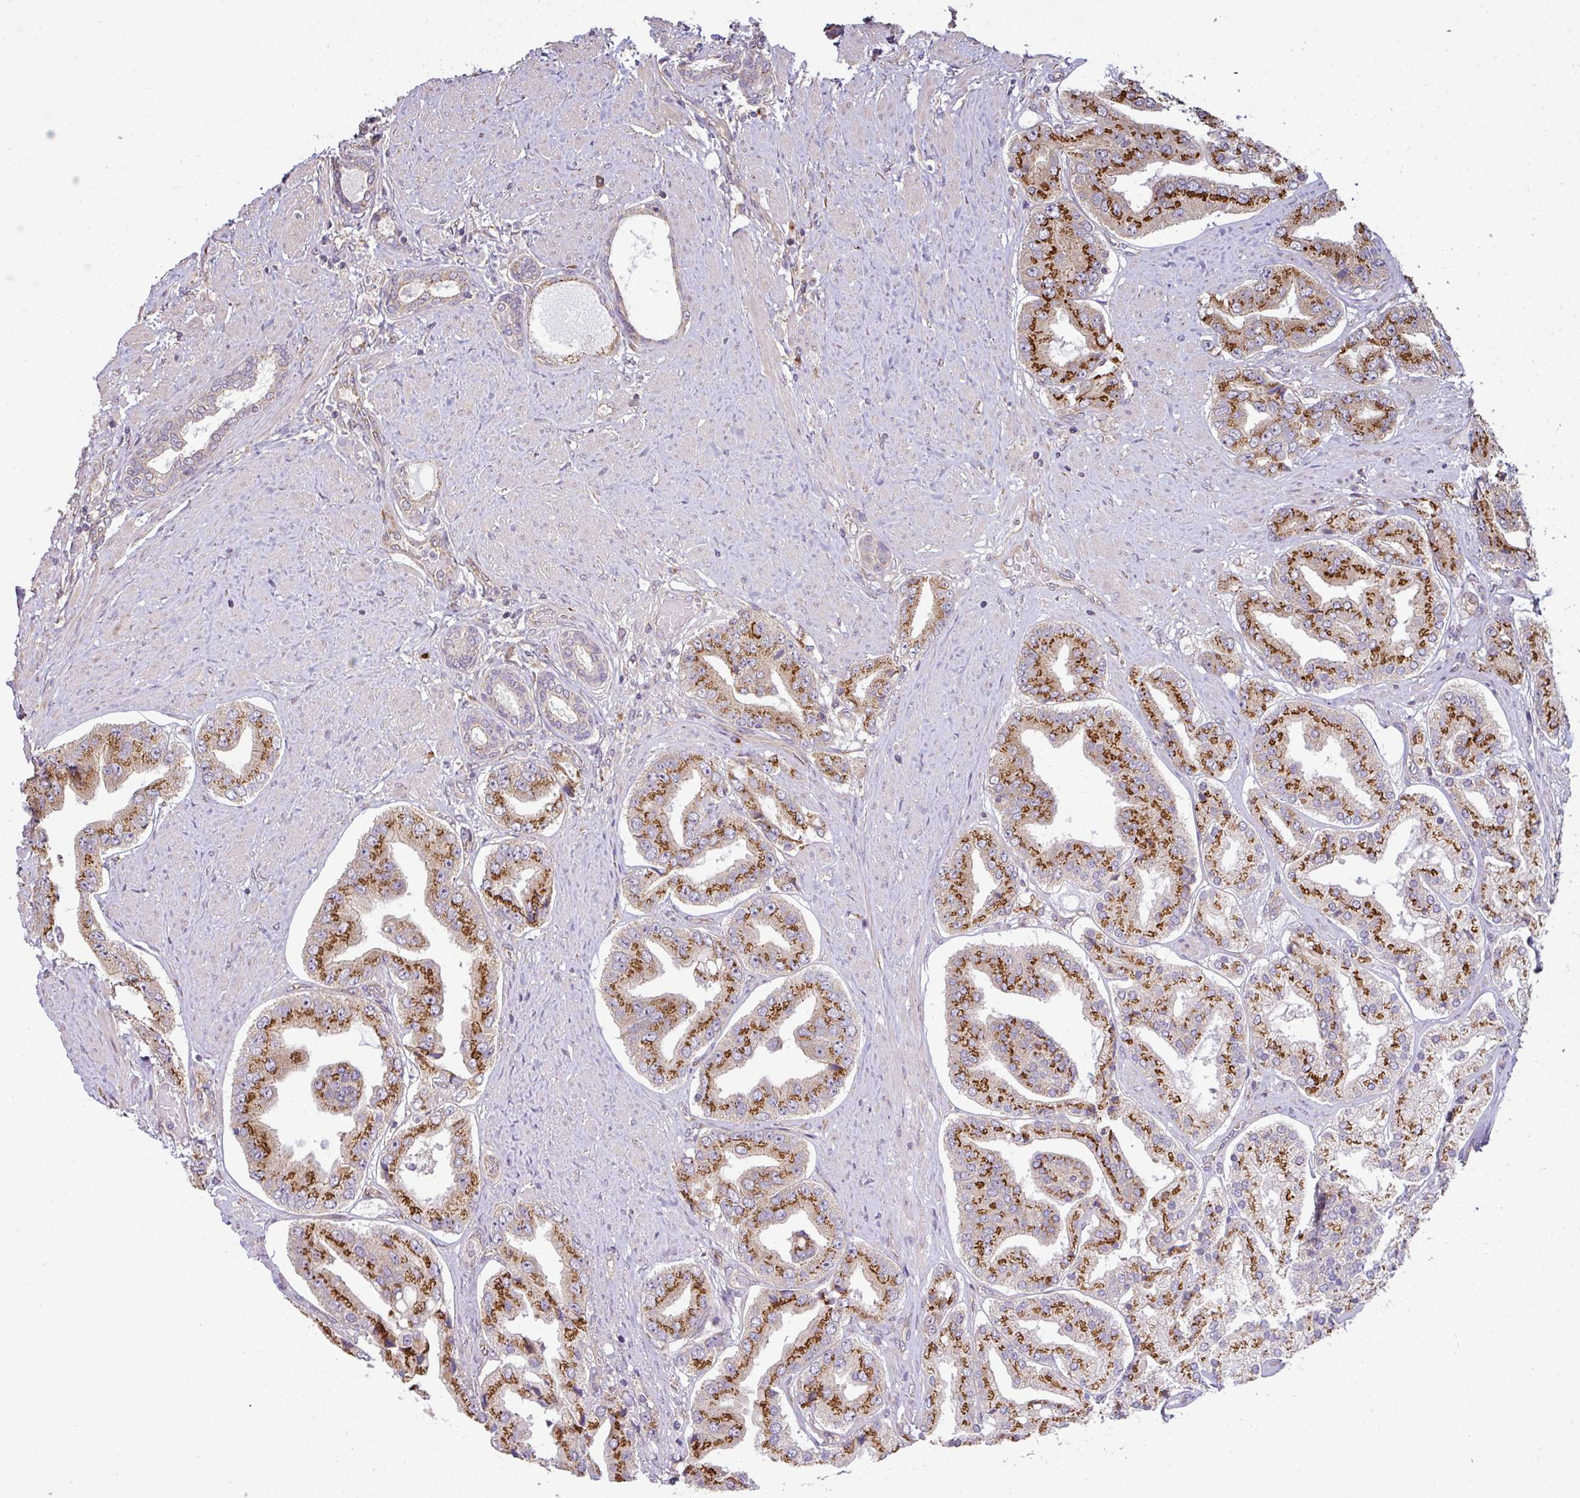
{"staining": {"intensity": "strong", "quantity": ">75%", "location": "cytoplasmic/membranous"}, "tissue": "prostate cancer", "cell_type": "Tumor cells", "image_type": "cancer", "snomed": [{"axis": "morphology", "description": "Adenocarcinoma, High grade"}, {"axis": "topography", "description": "Prostate"}], "caption": "Strong cytoplasmic/membranous protein positivity is identified in approximately >75% of tumor cells in prostate adenocarcinoma (high-grade).", "gene": "TIMMDC1", "patient": {"sex": "male", "age": 63}}